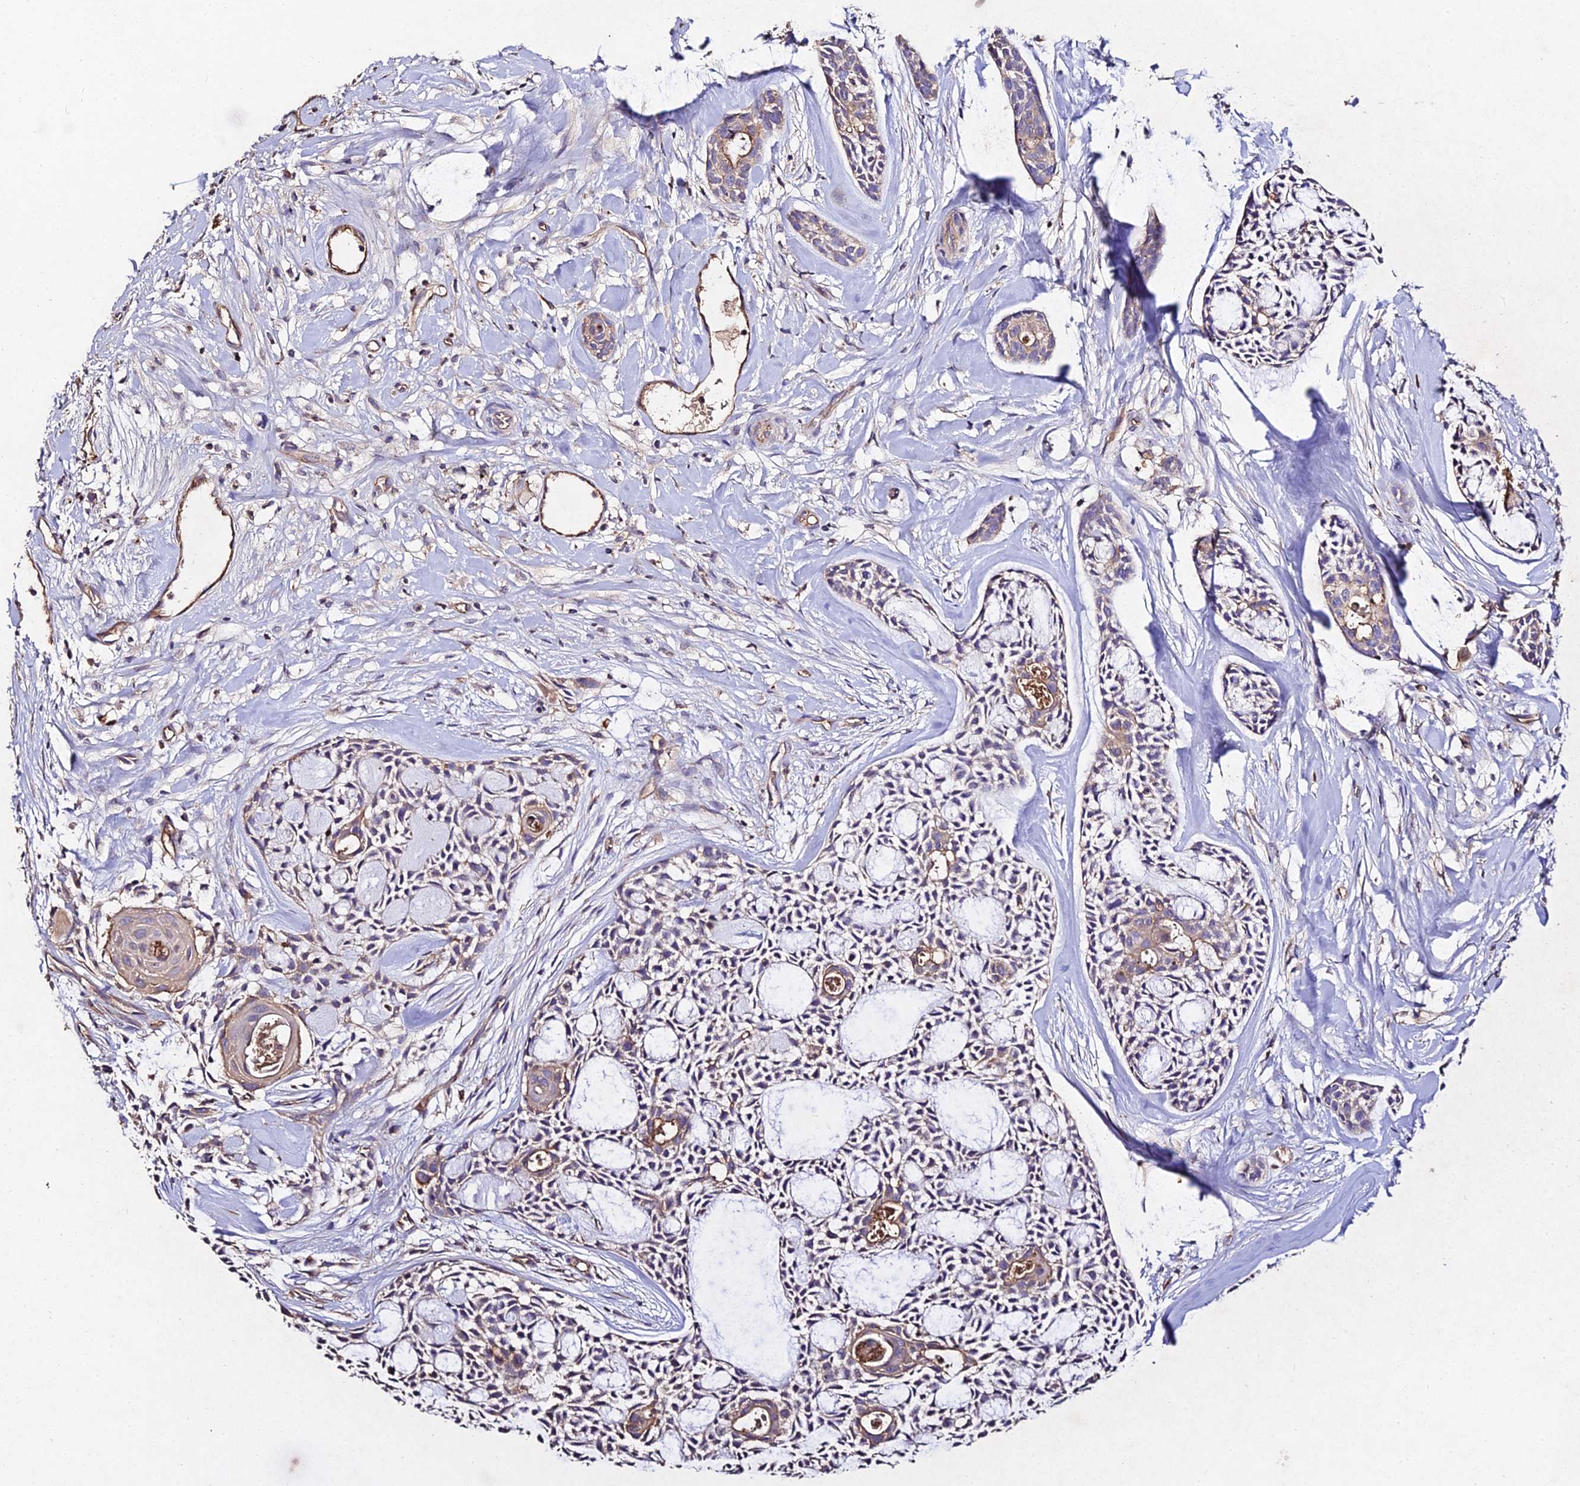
{"staining": {"intensity": "moderate", "quantity": "<25%", "location": "cytoplasmic/membranous"}, "tissue": "head and neck cancer", "cell_type": "Tumor cells", "image_type": "cancer", "snomed": [{"axis": "morphology", "description": "Adenocarcinoma, NOS"}, {"axis": "topography", "description": "Subcutis"}, {"axis": "topography", "description": "Head-Neck"}], "caption": "Adenocarcinoma (head and neck) tissue reveals moderate cytoplasmic/membranous expression in about <25% of tumor cells, visualized by immunohistochemistry.", "gene": "AP3M2", "patient": {"sex": "female", "age": 73}}